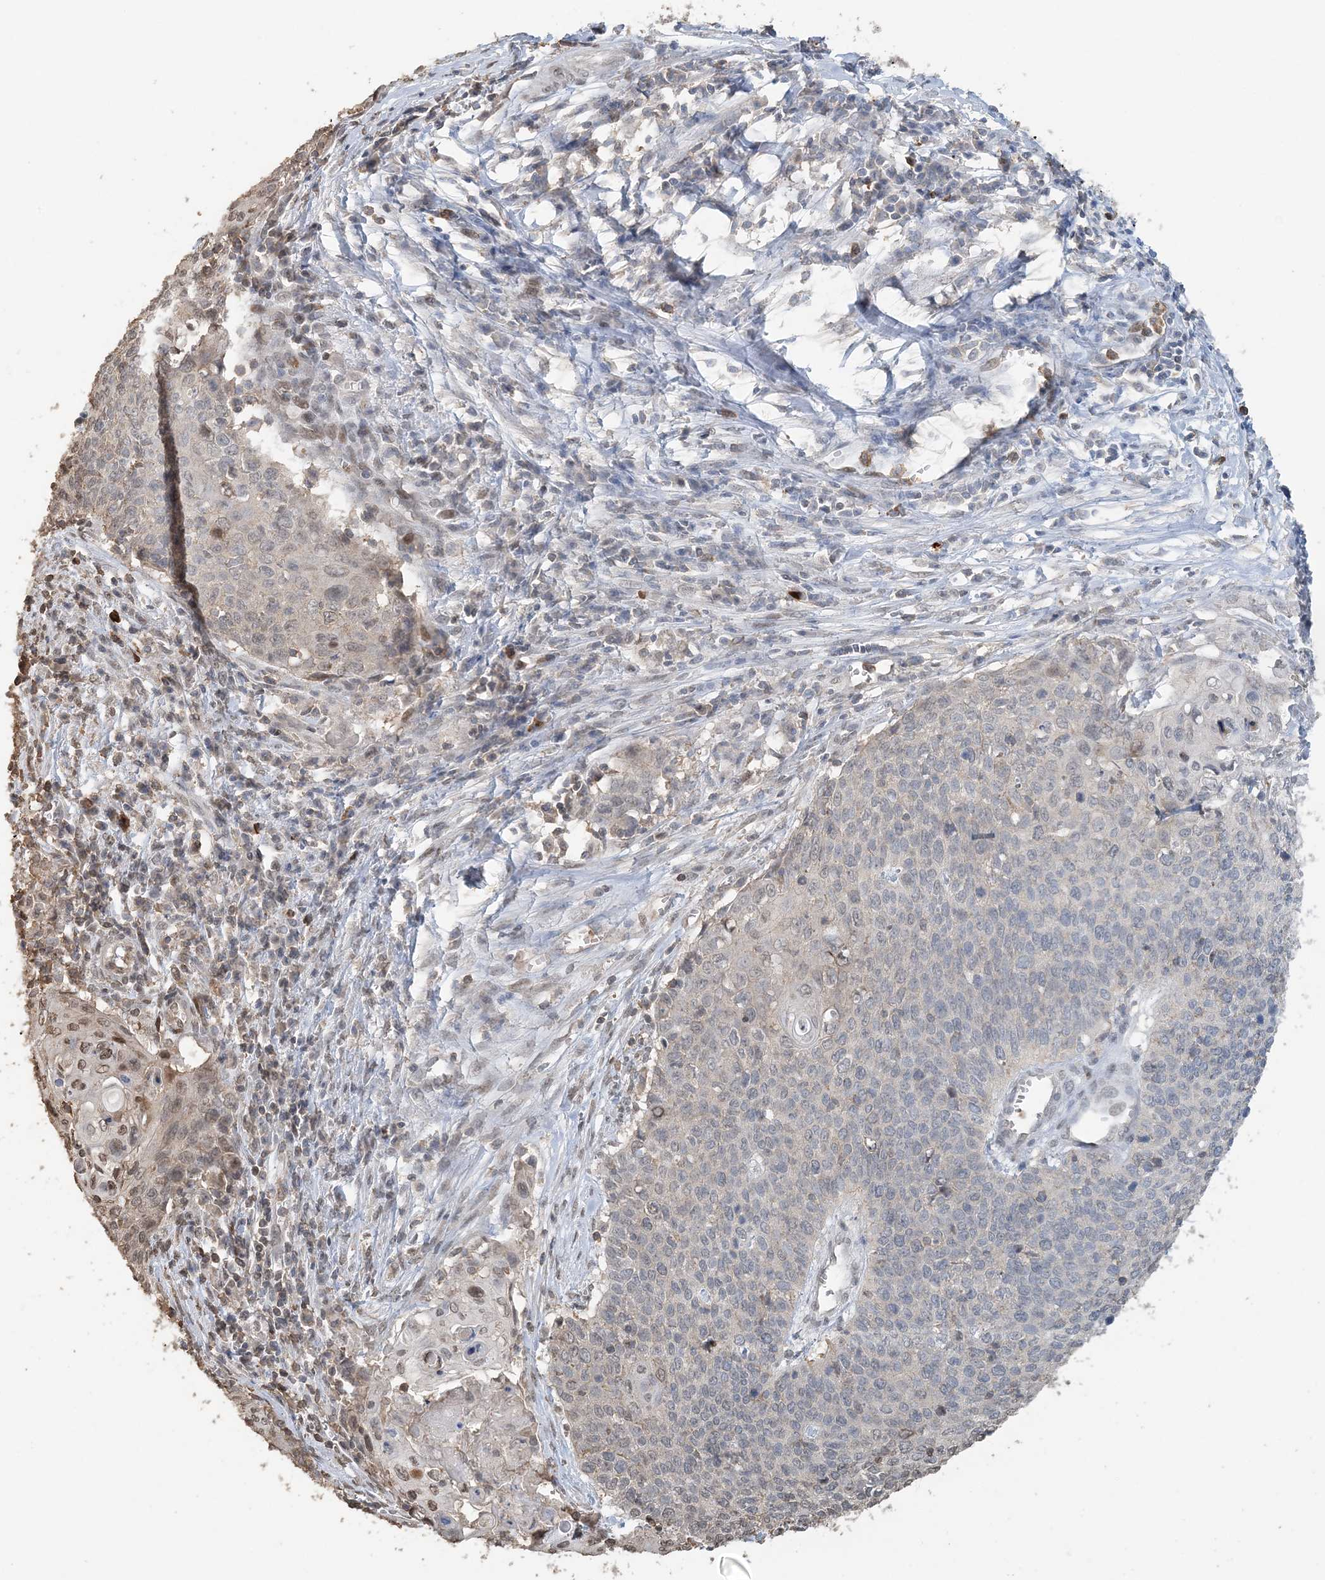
{"staining": {"intensity": "negative", "quantity": "none", "location": "none"}, "tissue": "cervical cancer", "cell_type": "Tumor cells", "image_type": "cancer", "snomed": [{"axis": "morphology", "description": "Squamous cell carcinoma, NOS"}, {"axis": "topography", "description": "Cervix"}], "caption": "The image displays no staining of tumor cells in cervical cancer.", "gene": "FAM110A", "patient": {"sex": "female", "age": 39}}